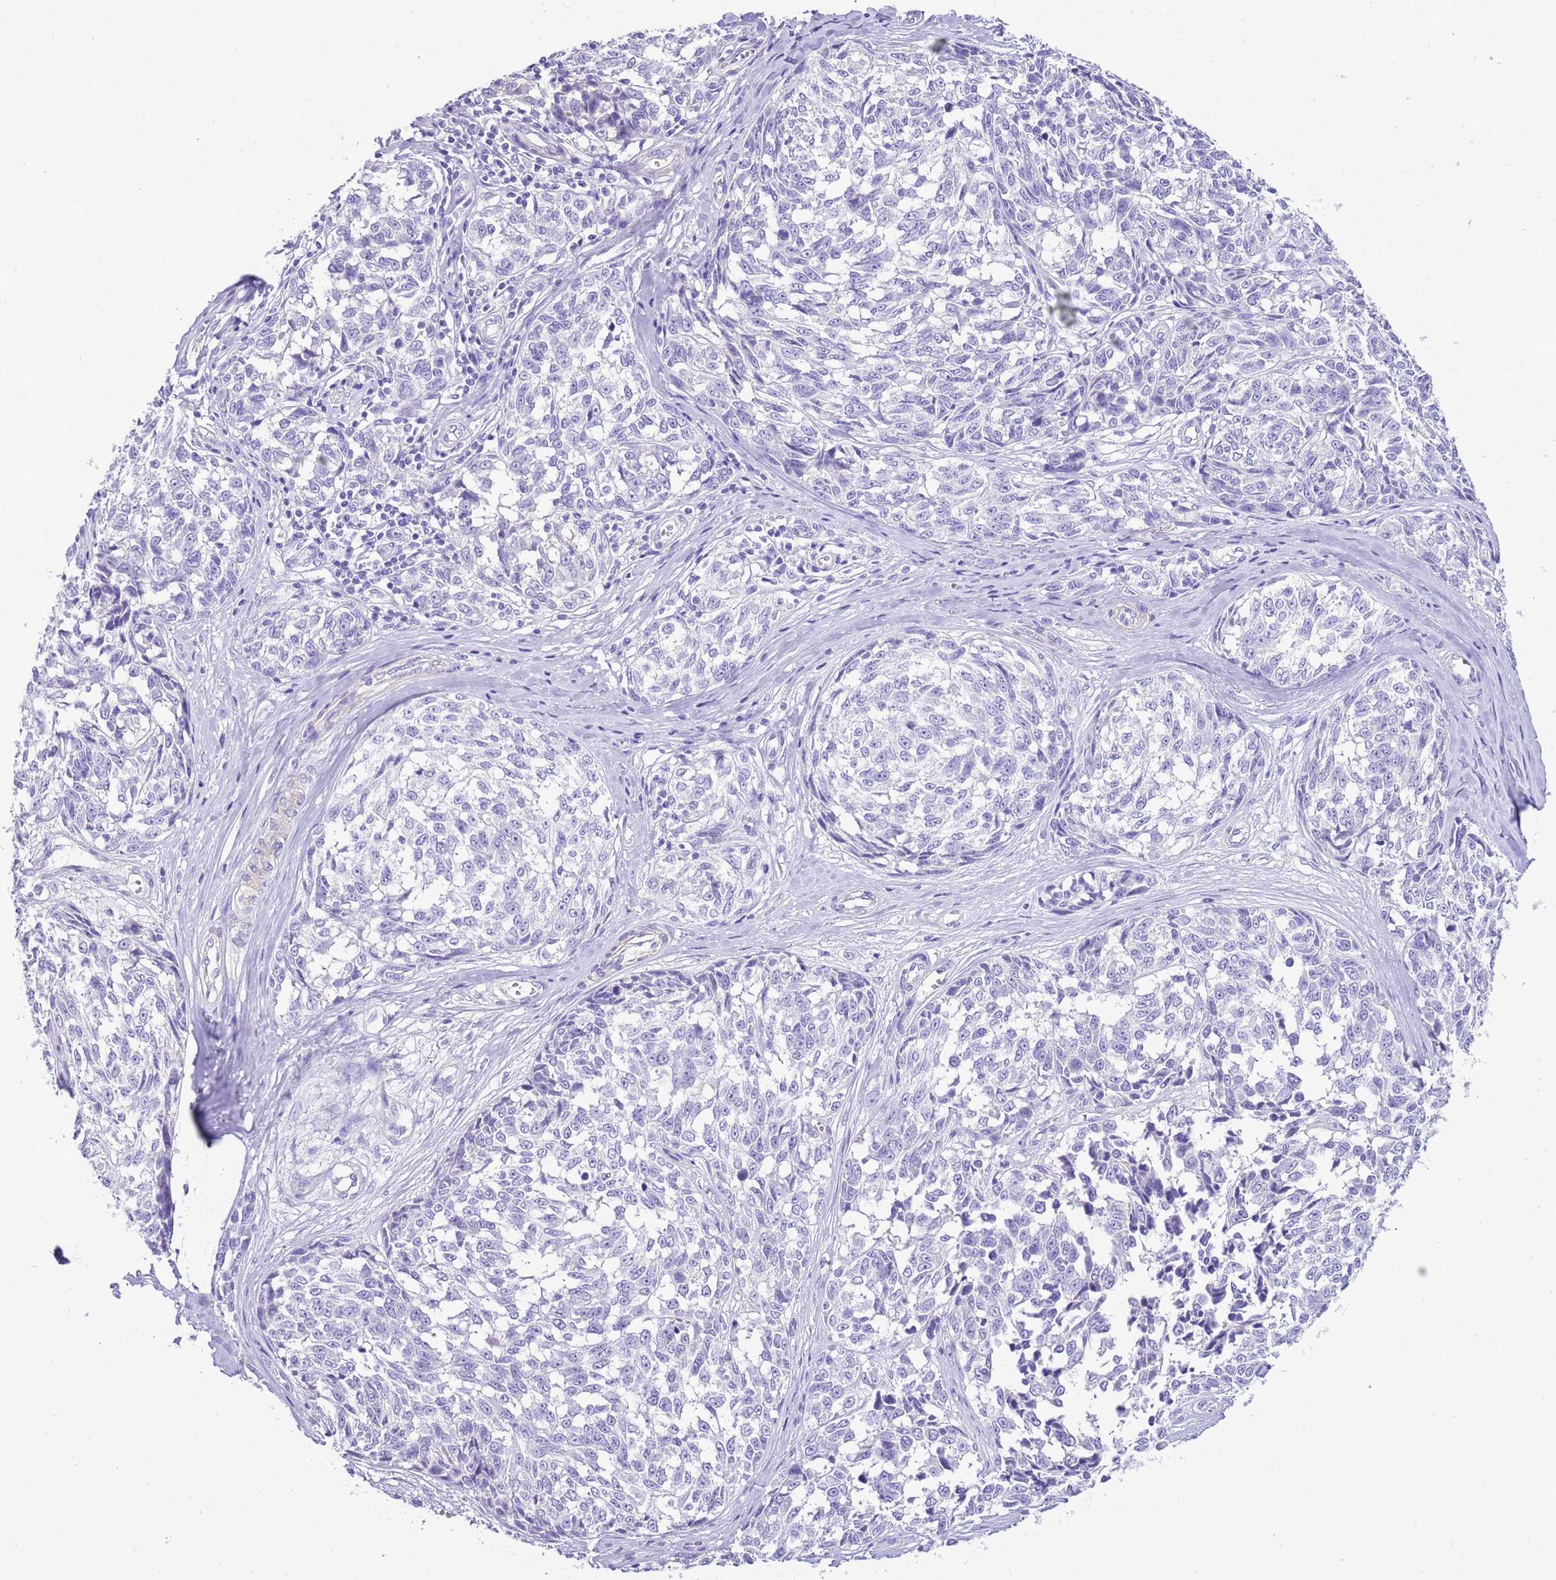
{"staining": {"intensity": "negative", "quantity": "none", "location": "none"}, "tissue": "melanoma", "cell_type": "Tumor cells", "image_type": "cancer", "snomed": [{"axis": "morphology", "description": "Normal tissue, NOS"}, {"axis": "morphology", "description": "Malignant melanoma, NOS"}, {"axis": "topography", "description": "Skin"}], "caption": "A high-resolution histopathology image shows IHC staining of malignant melanoma, which shows no significant staining in tumor cells. (DAB immunohistochemistry, high magnification).", "gene": "KBTBD3", "patient": {"sex": "female", "age": 64}}